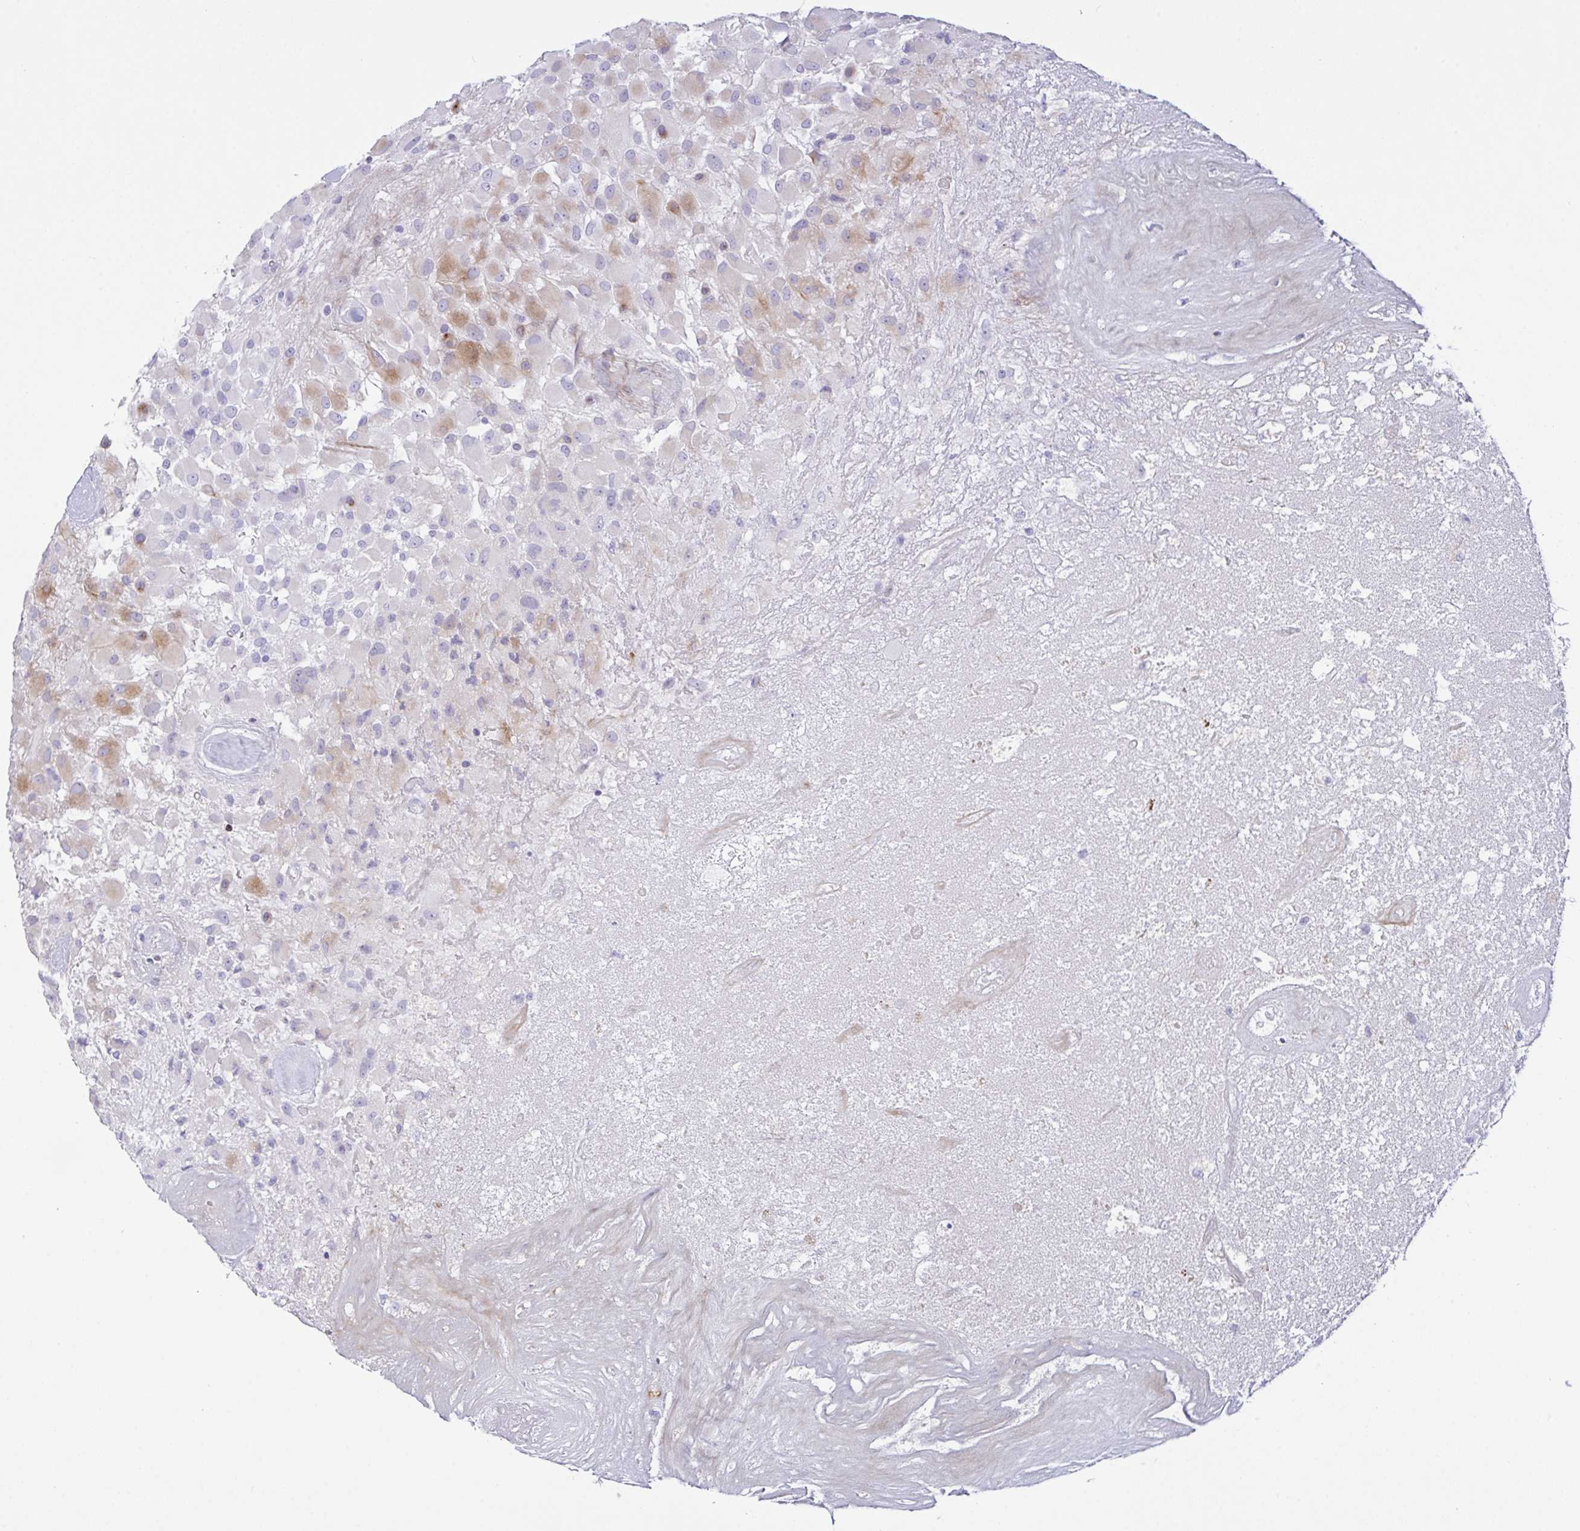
{"staining": {"intensity": "moderate", "quantity": "<25%", "location": "cytoplasmic/membranous"}, "tissue": "glioma", "cell_type": "Tumor cells", "image_type": "cancer", "snomed": [{"axis": "morphology", "description": "Glioma, malignant, High grade"}, {"axis": "topography", "description": "Brain"}], "caption": "This is an image of immunohistochemistry staining of glioma, which shows moderate expression in the cytoplasmic/membranous of tumor cells.", "gene": "FBXL20", "patient": {"sex": "female", "age": 67}}